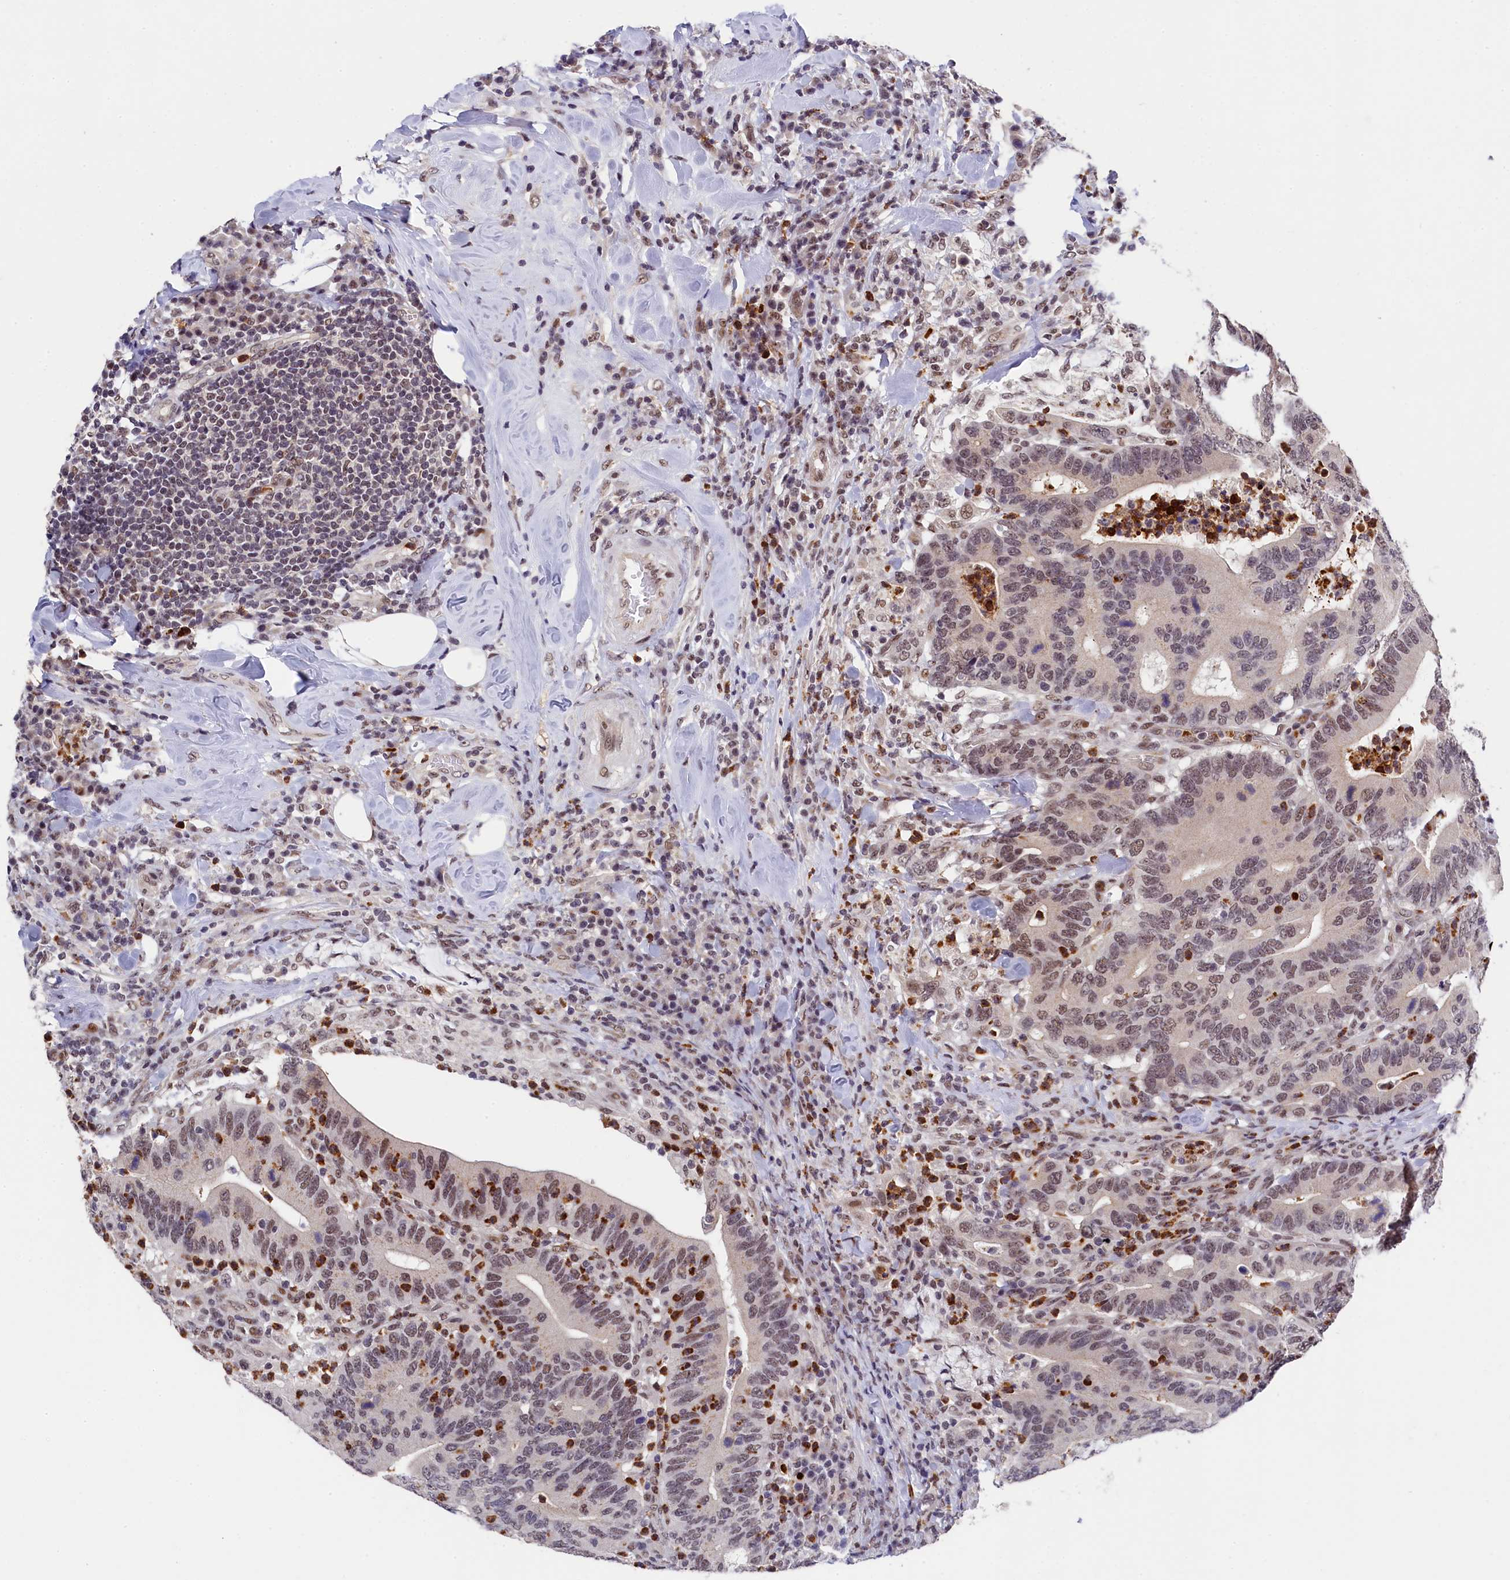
{"staining": {"intensity": "weak", "quantity": "<25%", "location": "nuclear"}, "tissue": "colorectal cancer", "cell_type": "Tumor cells", "image_type": "cancer", "snomed": [{"axis": "morphology", "description": "Adenocarcinoma, NOS"}, {"axis": "topography", "description": "Colon"}], "caption": "Adenocarcinoma (colorectal) was stained to show a protein in brown. There is no significant staining in tumor cells.", "gene": "ADIG", "patient": {"sex": "female", "age": 66}}